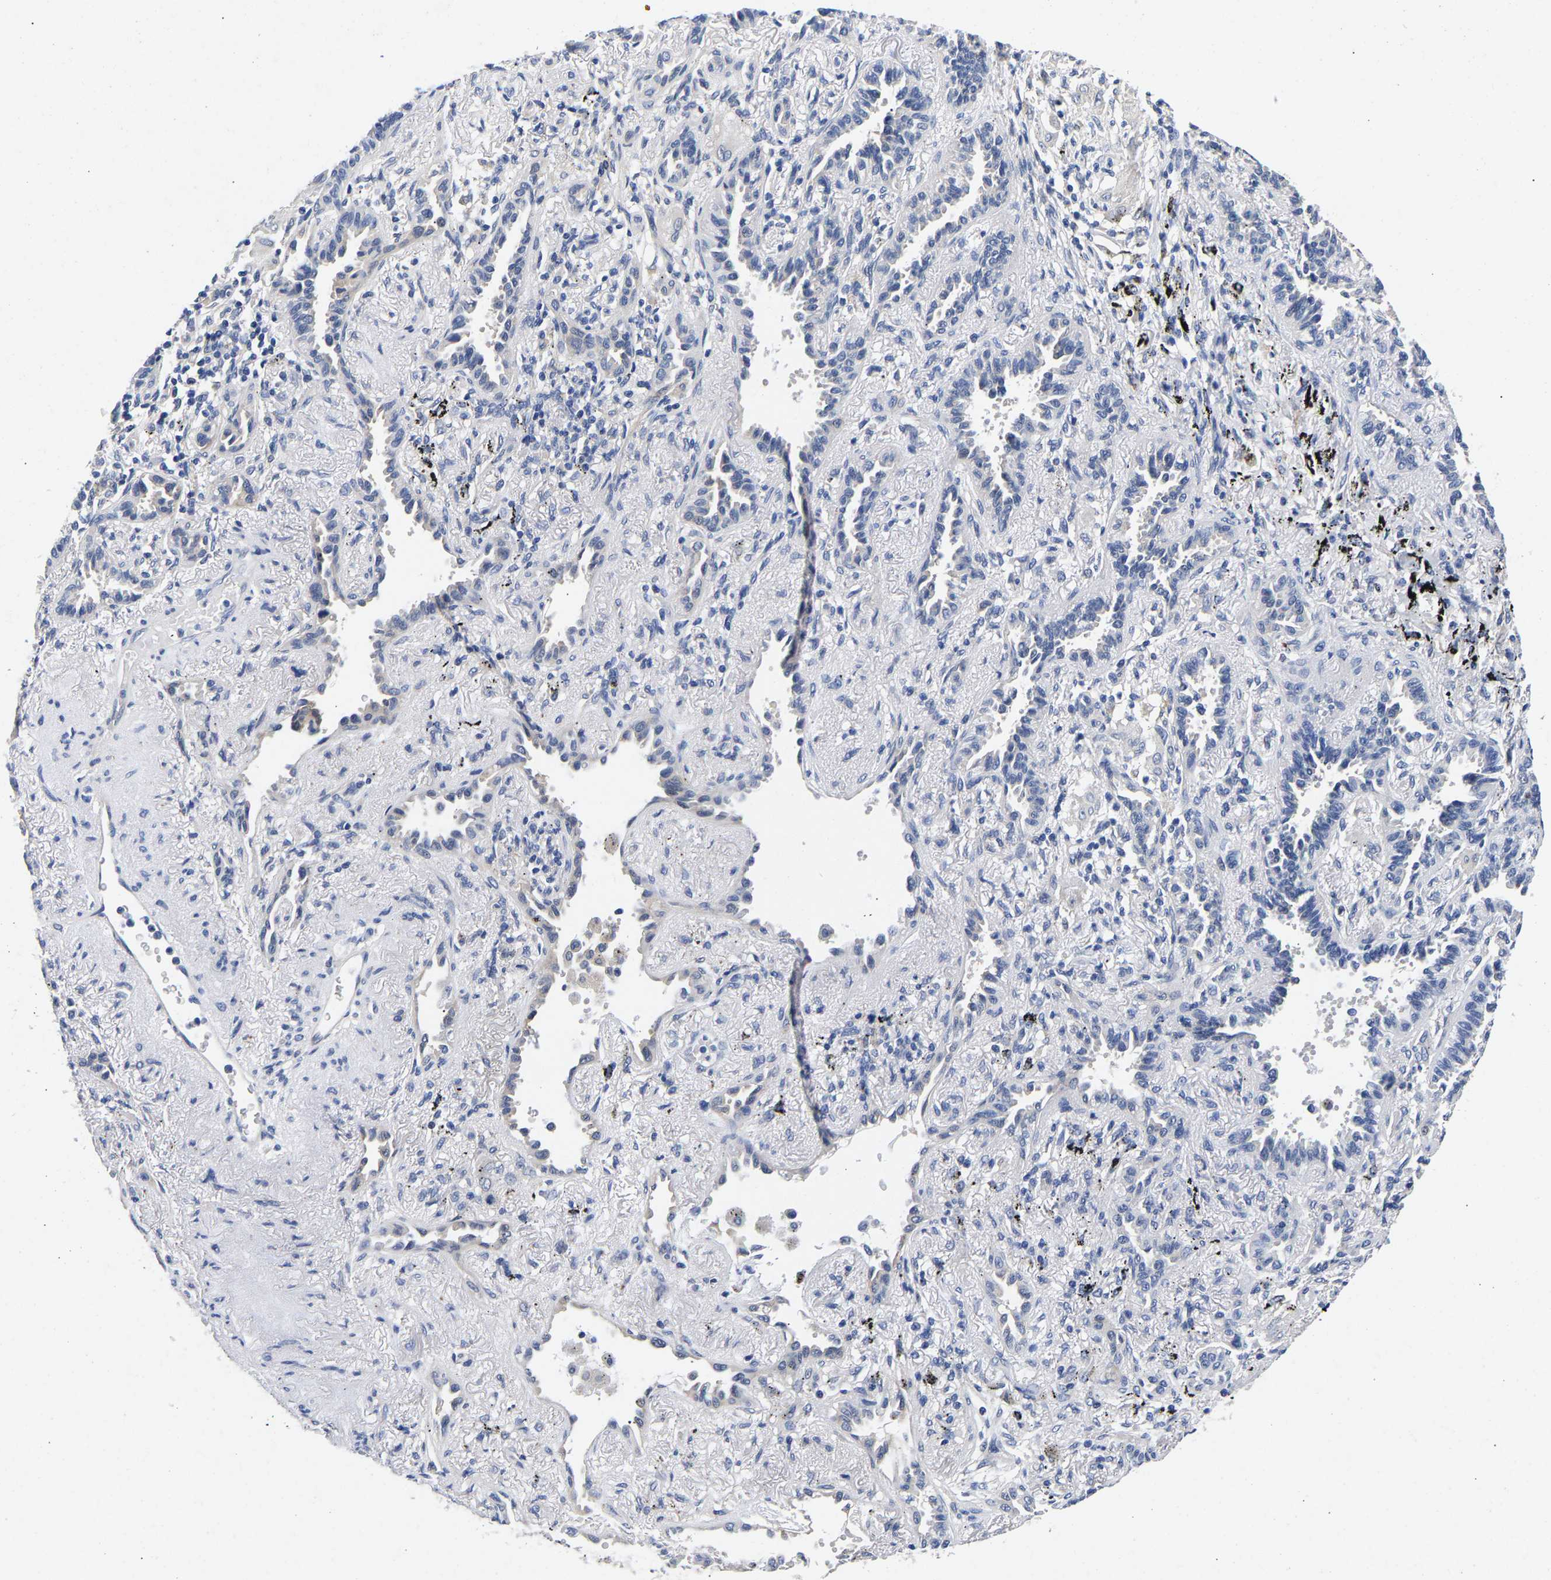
{"staining": {"intensity": "negative", "quantity": "none", "location": "none"}, "tissue": "lung cancer", "cell_type": "Tumor cells", "image_type": "cancer", "snomed": [{"axis": "morphology", "description": "Adenocarcinoma, NOS"}, {"axis": "topography", "description": "Lung"}], "caption": "DAB immunohistochemical staining of human lung cancer shows no significant staining in tumor cells.", "gene": "CCDC6", "patient": {"sex": "male", "age": 59}}